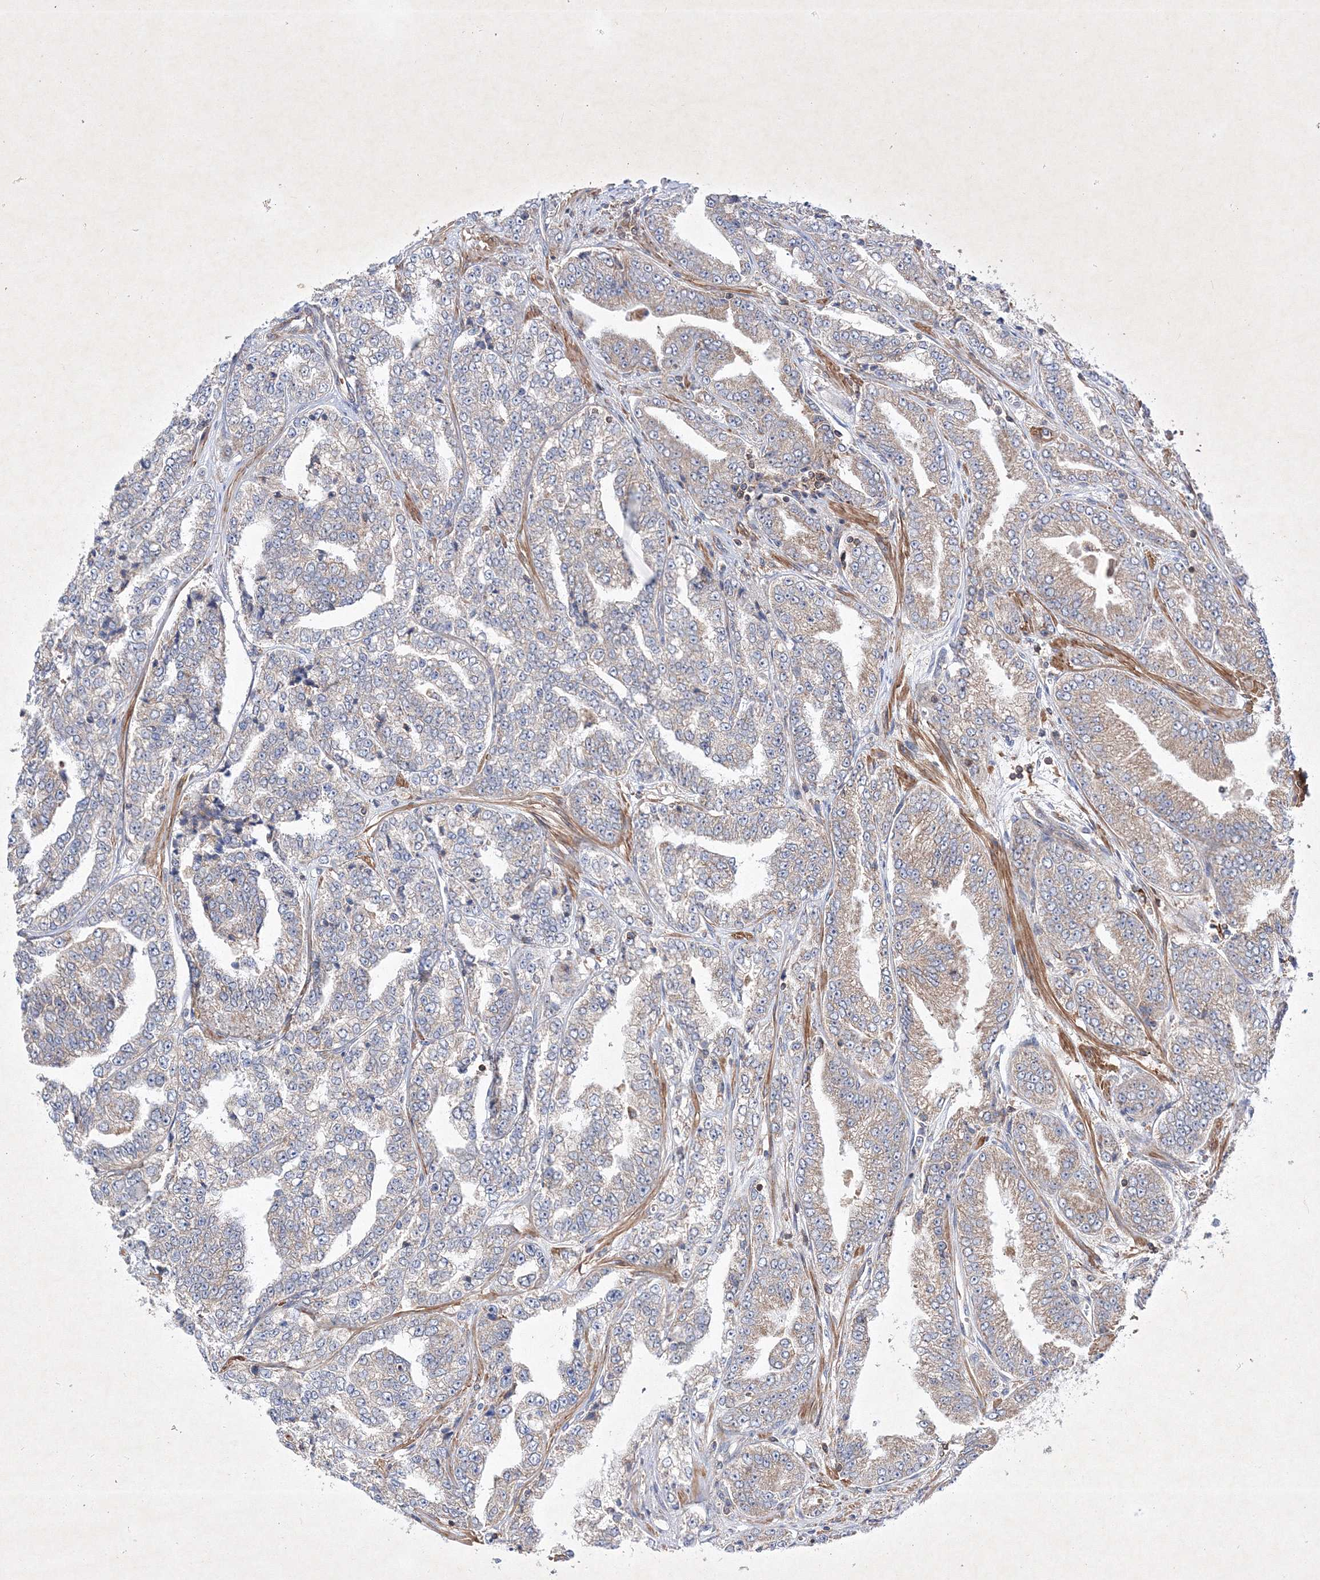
{"staining": {"intensity": "moderate", "quantity": "25%-75%", "location": "cytoplasmic/membranous"}, "tissue": "prostate cancer", "cell_type": "Tumor cells", "image_type": "cancer", "snomed": [{"axis": "morphology", "description": "Adenocarcinoma, High grade"}, {"axis": "topography", "description": "Prostate"}], "caption": "An image of human prostate cancer stained for a protein exhibits moderate cytoplasmic/membranous brown staining in tumor cells.", "gene": "OPA1", "patient": {"sex": "male", "age": 71}}